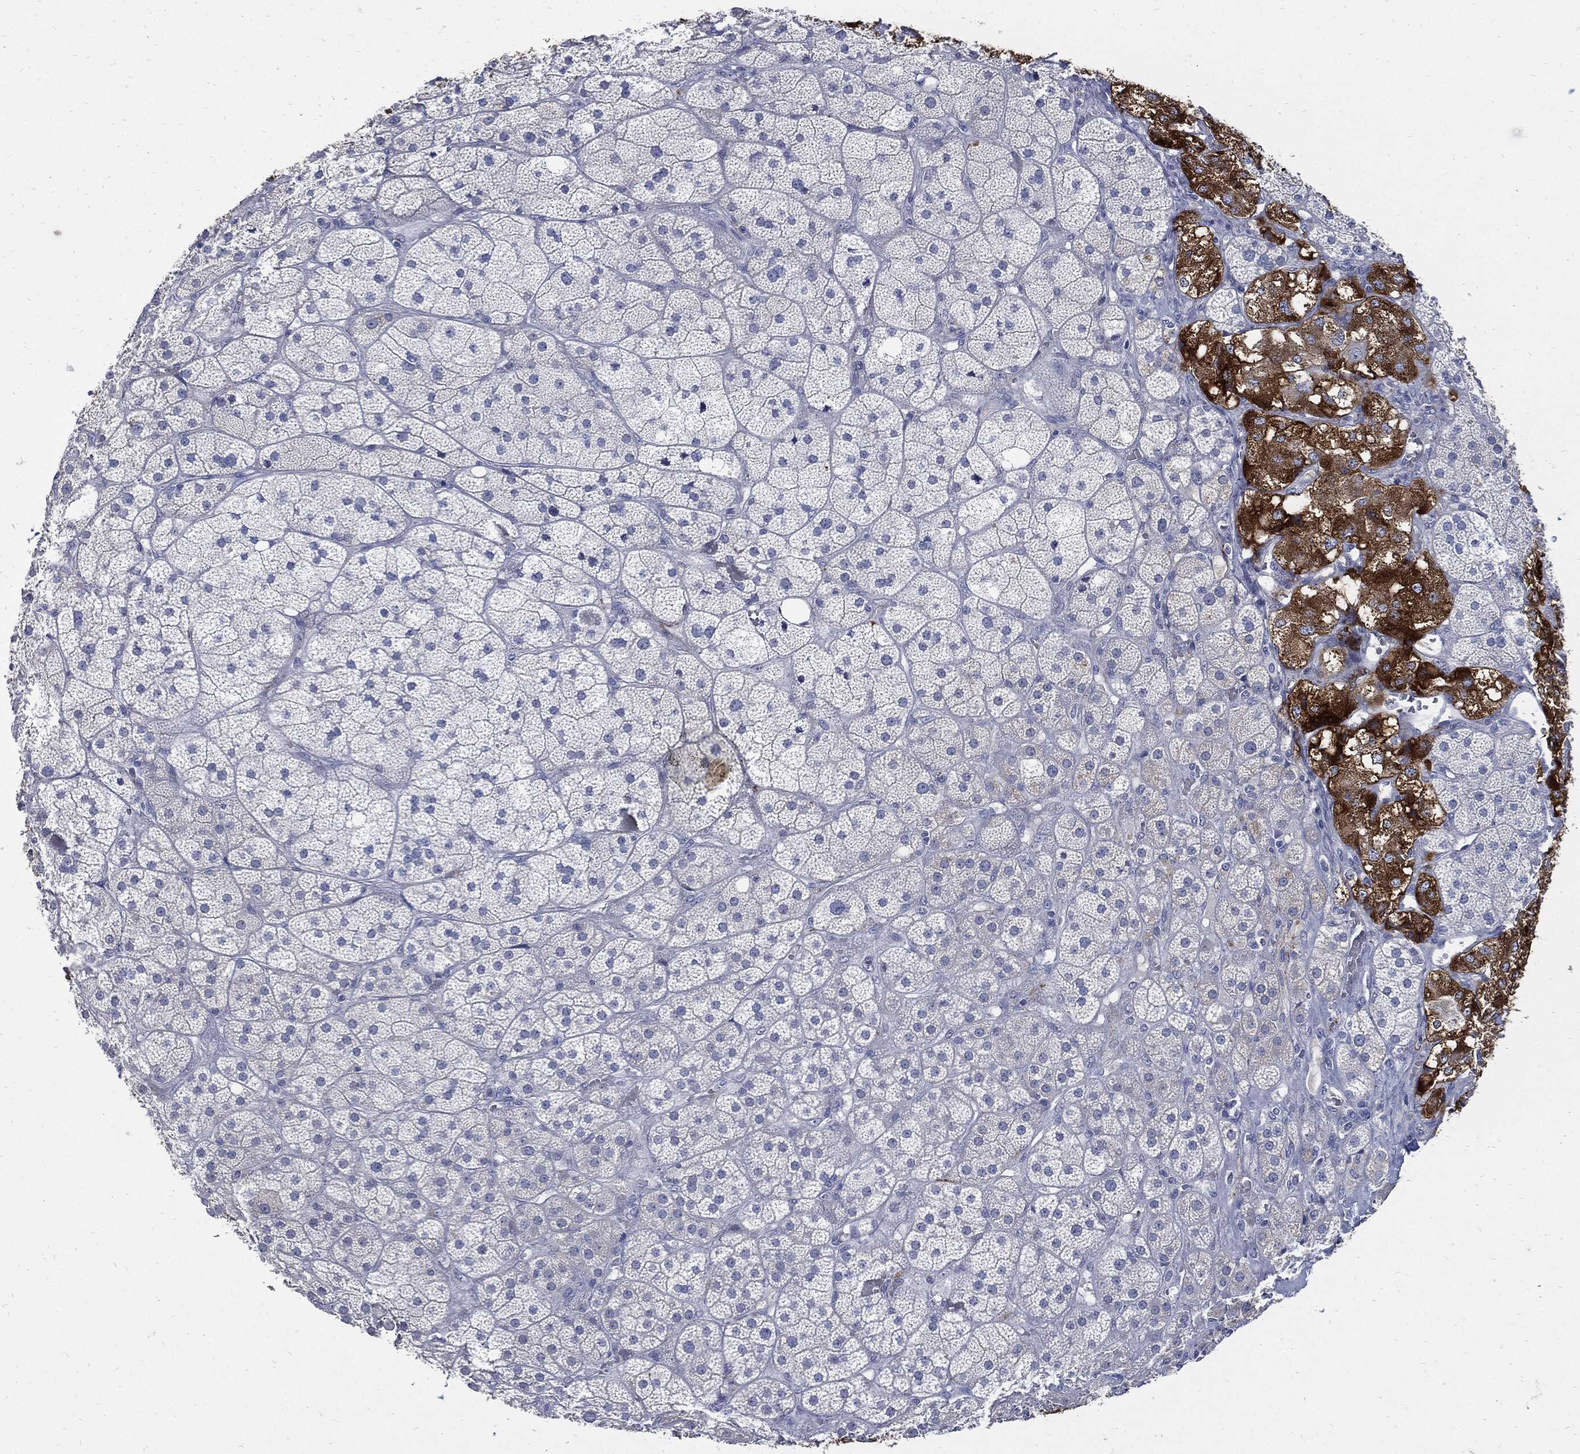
{"staining": {"intensity": "strong", "quantity": "<25%", "location": "cytoplasmic/membranous"}, "tissue": "adrenal gland", "cell_type": "Glandular cells", "image_type": "normal", "snomed": [{"axis": "morphology", "description": "Normal tissue, NOS"}, {"axis": "topography", "description": "Adrenal gland"}], "caption": "Glandular cells exhibit medium levels of strong cytoplasmic/membranous staining in approximately <25% of cells in normal human adrenal gland. (DAB (3,3'-diaminobenzidine) IHC, brown staining for protein, blue staining for nuclei).", "gene": "CPE", "patient": {"sex": "male", "age": 57}}